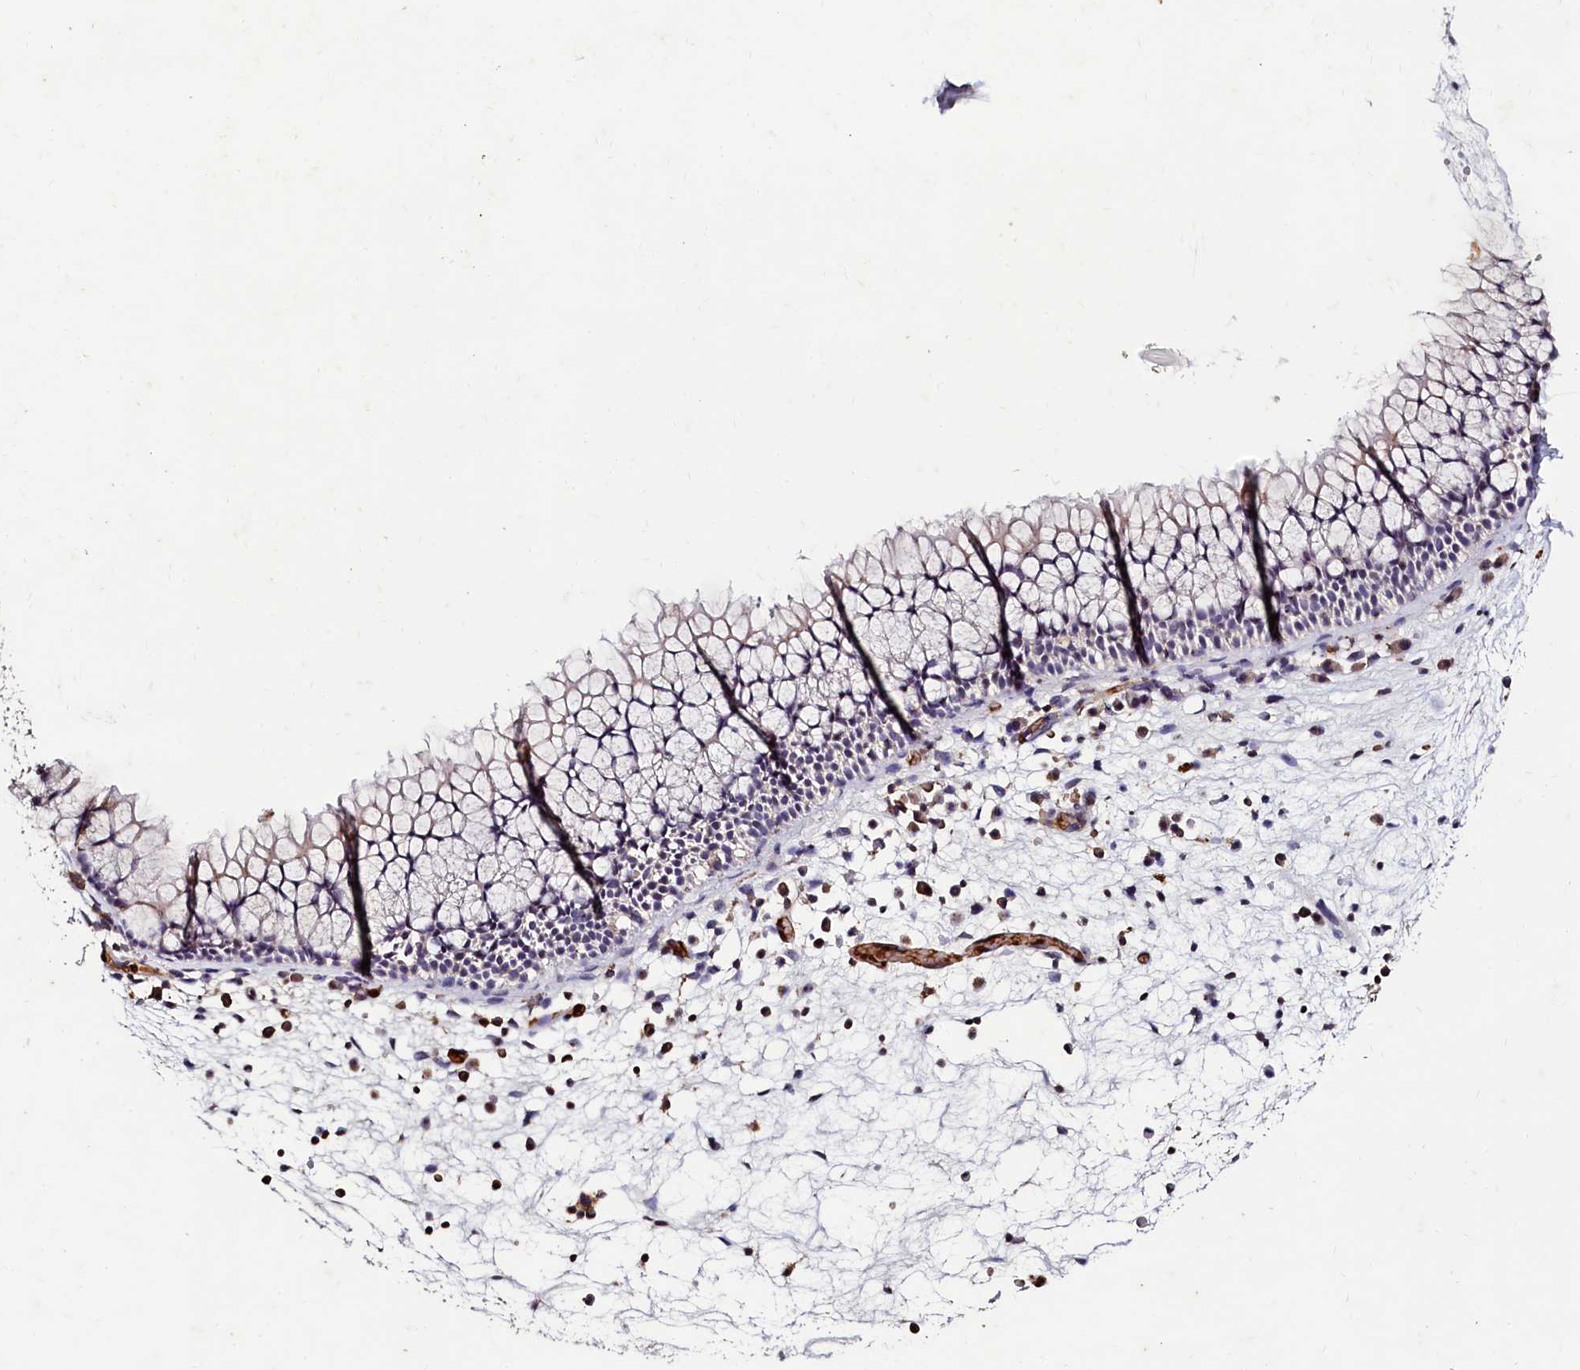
{"staining": {"intensity": "negative", "quantity": "none", "location": "none"}, "tissue": "nasopharynx", "cell_type": "Respiratory epithelial cells", "image_type": "normal", "snomed": [{"axis": "morphology", "description": "Normal tissue, NOS"}, {"axis": "morphology", "description": "Inflammation, NOS"}, {"axis": "morphology", "description": "Malignant melanoma, Metastatic site"}, {"axis": "topography", "description": "Nasopharynx"}], "caption": "This image is of benign nasopharynx stained with immunohistochemistry (IHC) to label a protein in brown with the nuclei are counter-stained blue. There is no positivity in respiratory epithelial cells.", "gene": "CSTPP1", "patient": {"sex": "male", "age": 70}}